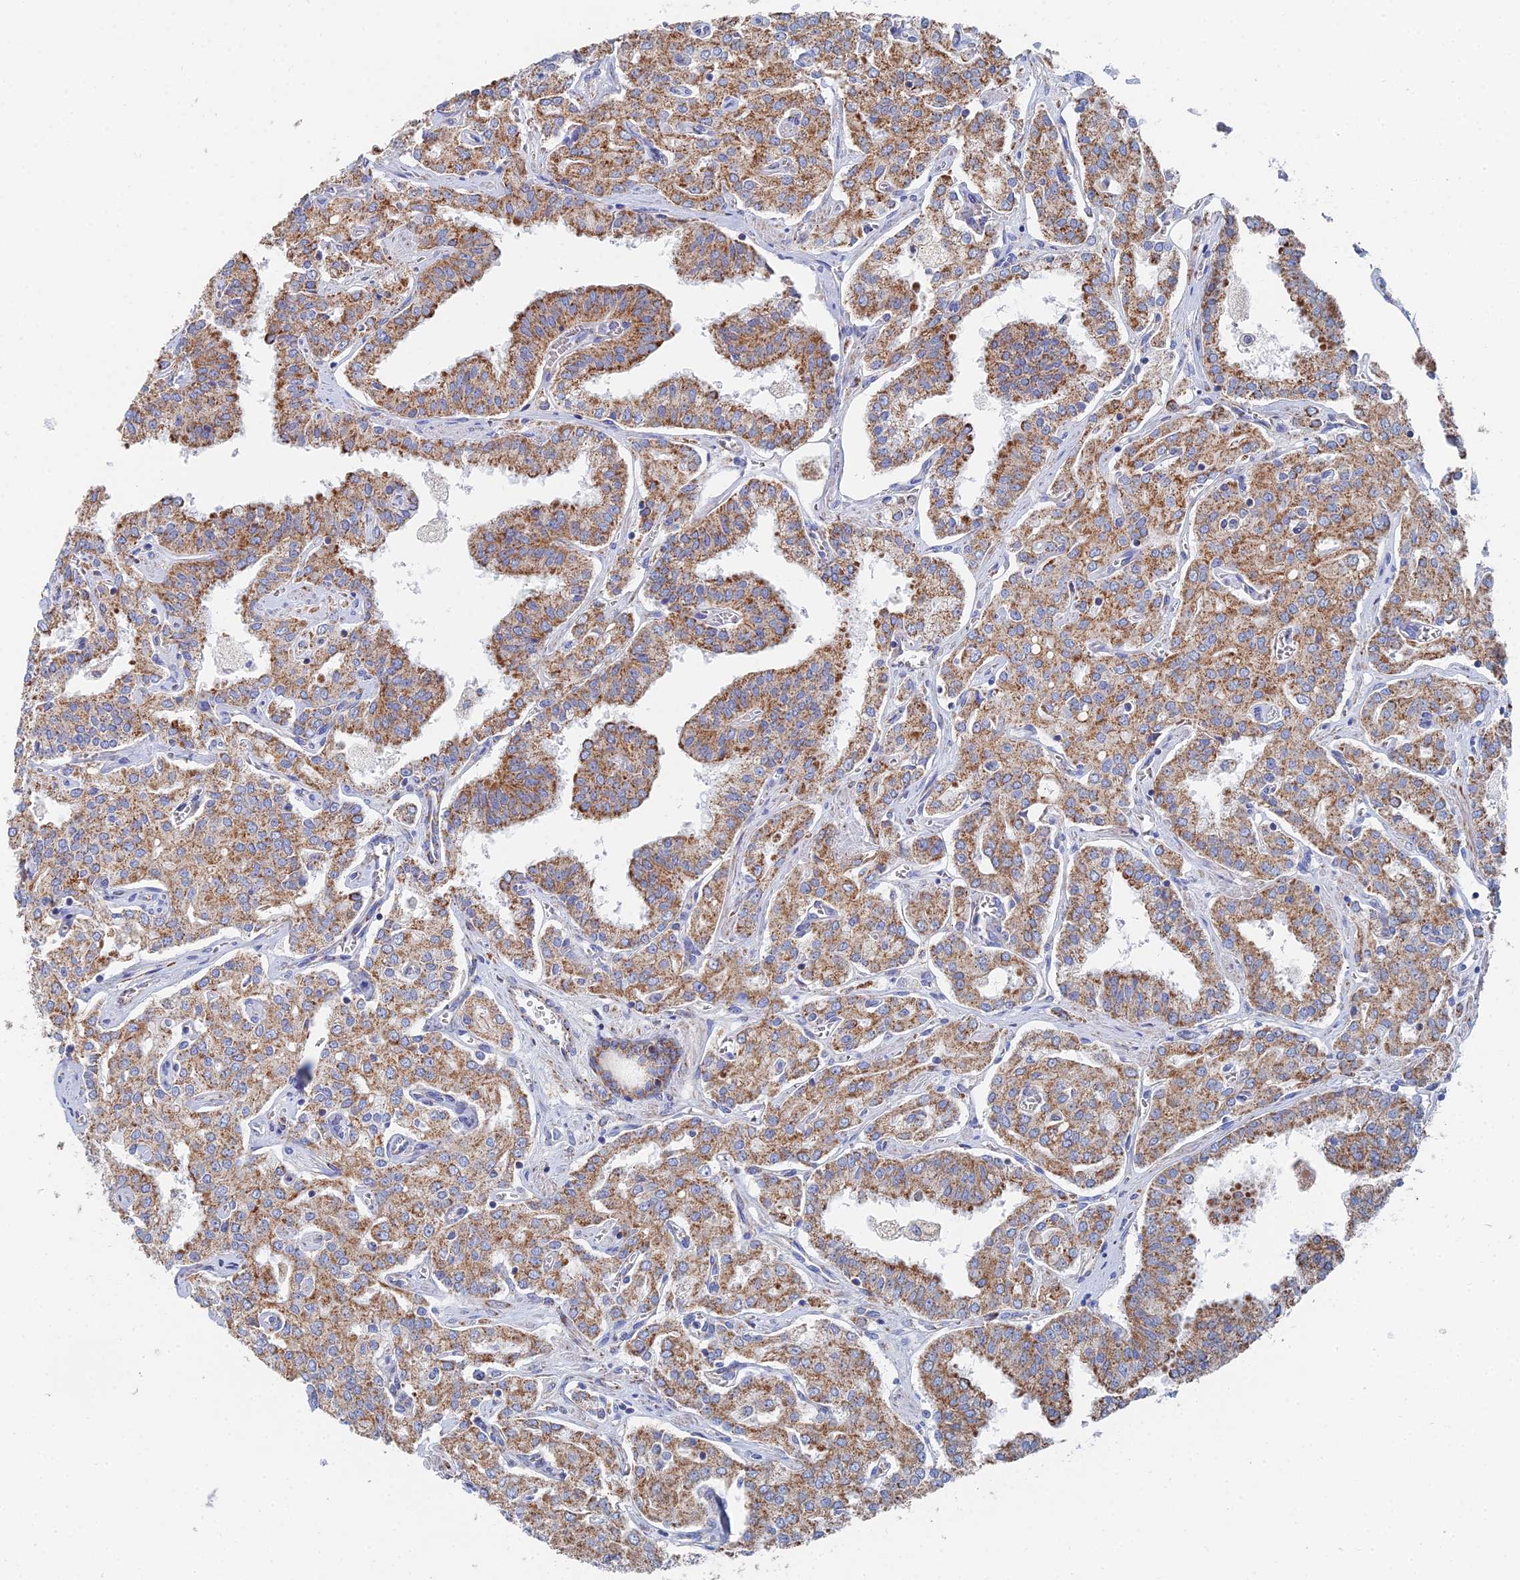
{"staining": {"intensity": "moderate", "quantity": ">75%", "location": "cytoplasmic/membranous"}, "tissue": "prostate cancer", "cell_type": "Tumor cells", "image_type": "cancer", "snomed": [{"axis": "morphology", "description": "Adenocarcinoma, High grade"}, {"axis": "topography", "description": "Prostate"}], "caption": "Protein staining of prostate cancer (adenocarcinoma (high-grade)) tissue shows moderate cytoplasmic/membranous staining in approximately >75% of tumor cells.", "gene": "IFT80", "patient": {"sex": "male", "age": 71}}